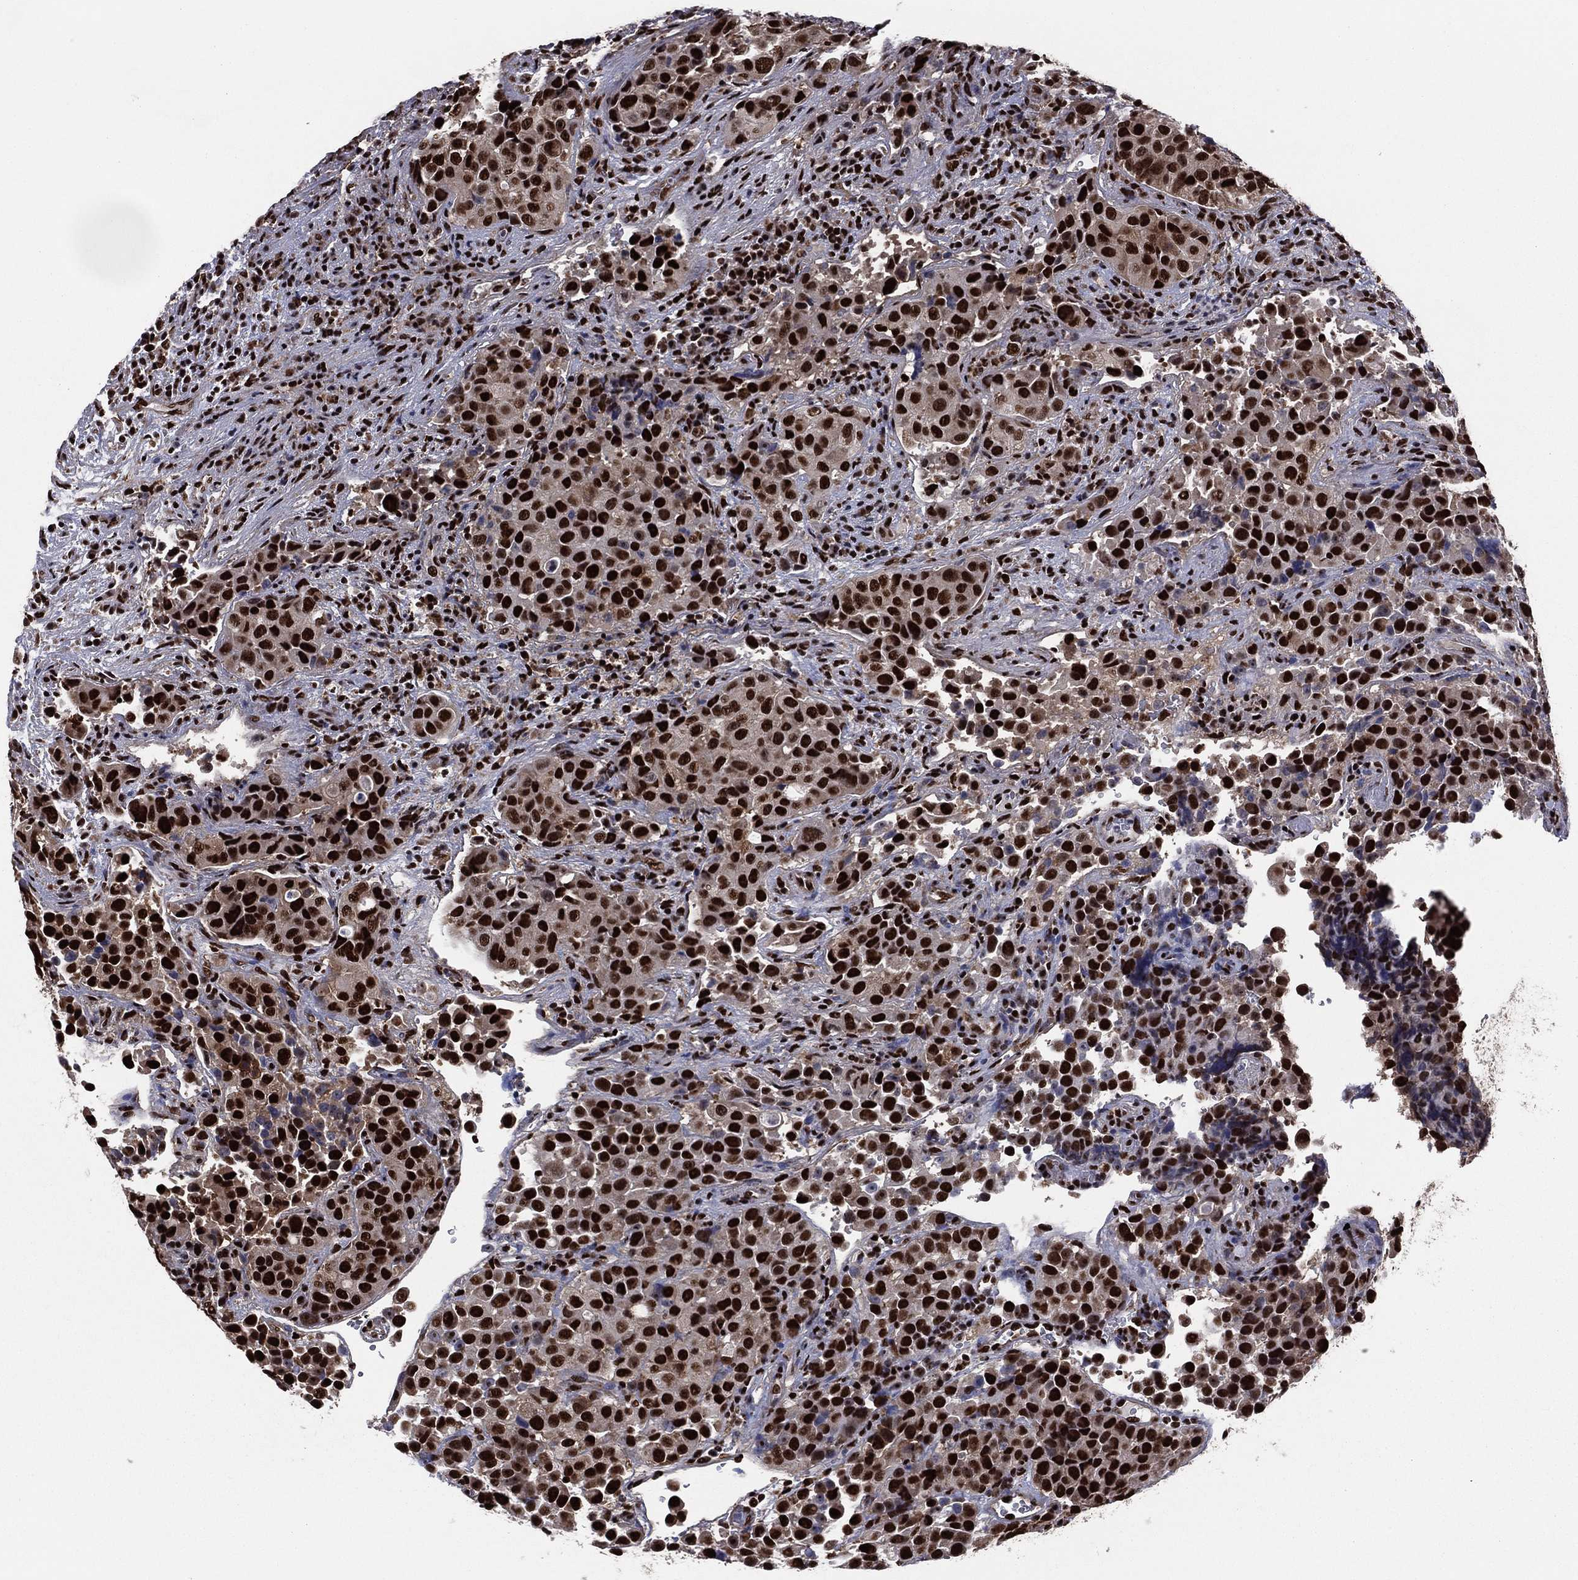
{"staining": {"intensity": "strong", "quantity": ">75%", "location": "nuclear"}, "tissue": "urothelial cancer", "cell_type": "Tumor cells", "image_type": "cancer", "snomed": [{"axis": "morphology", "description": "Urothelial carcinoma, NOS"}, {"axis": "topography", "description": "Urinary bladder"}], "caption": "This is an image of immunohistochemistry (IHC) staining of urothelial cancer, which shows strong expression in the nuclear of tumor cells.", "gene": "TP53BP1", "patient": {"sex": "male", "age": 52}}